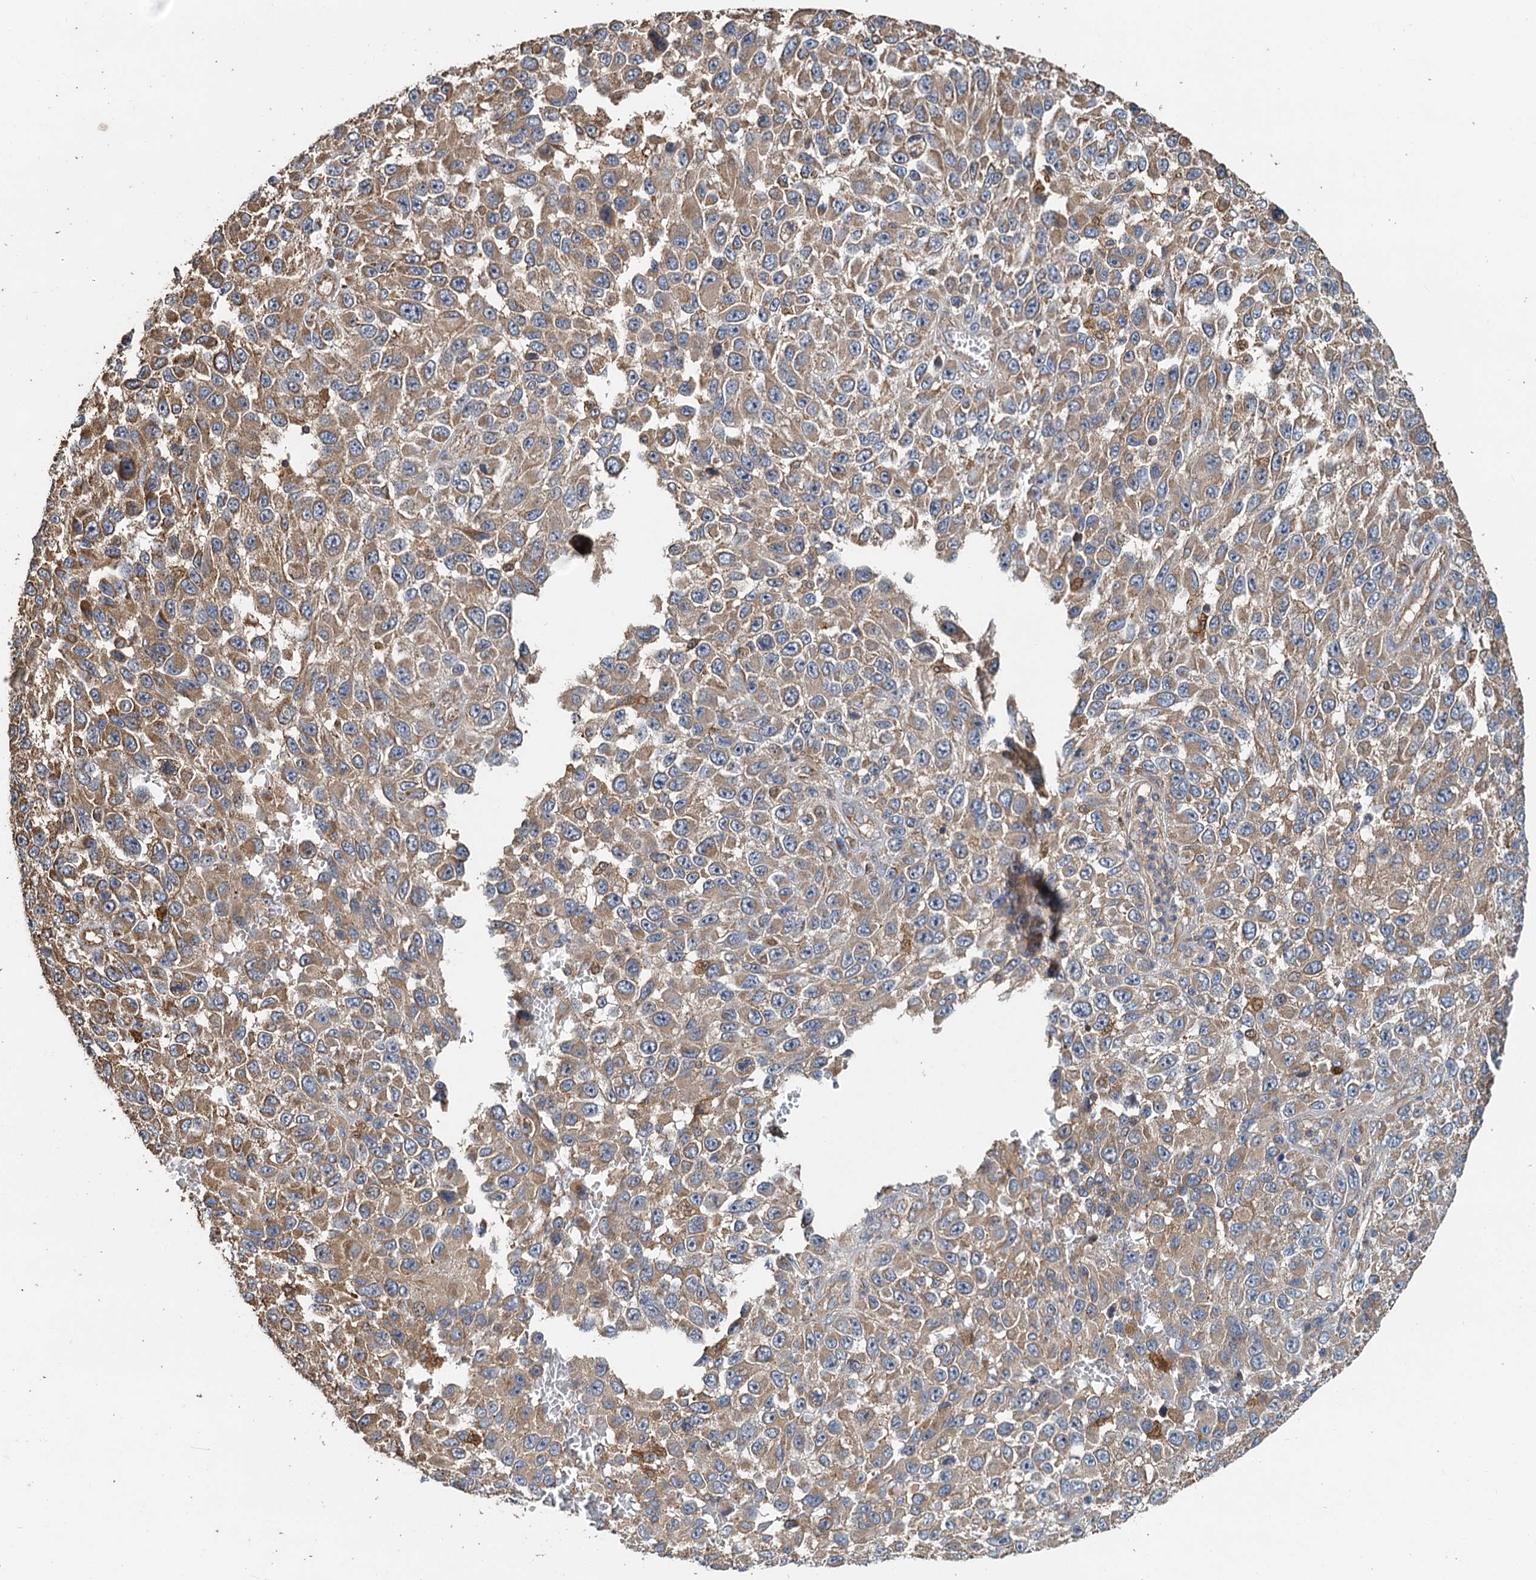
{"staining": {"intensity": "moderate", "quantity": ">75%", "location": "cytoplasmic/membranous"}, "tissue": "melanoma", "cell_type": "Tumor cells", "image_type": "cancer", "snomed": [{"axis": "morphology", "description": "Normal tissue, NOS"}, {"axis": "morphology", "description": "Malignant melanoma, NOS"}, {"axis": "topography", "description": "Skin"}], "caption": "There is medium levels of moderate cytoplasmic/membranous expression in tumor cells of melanoma, as demonstrated by immunohistochemical staining (brown color).", "gene": "SDS", "patient": {"sex": "female", "age": 96}}